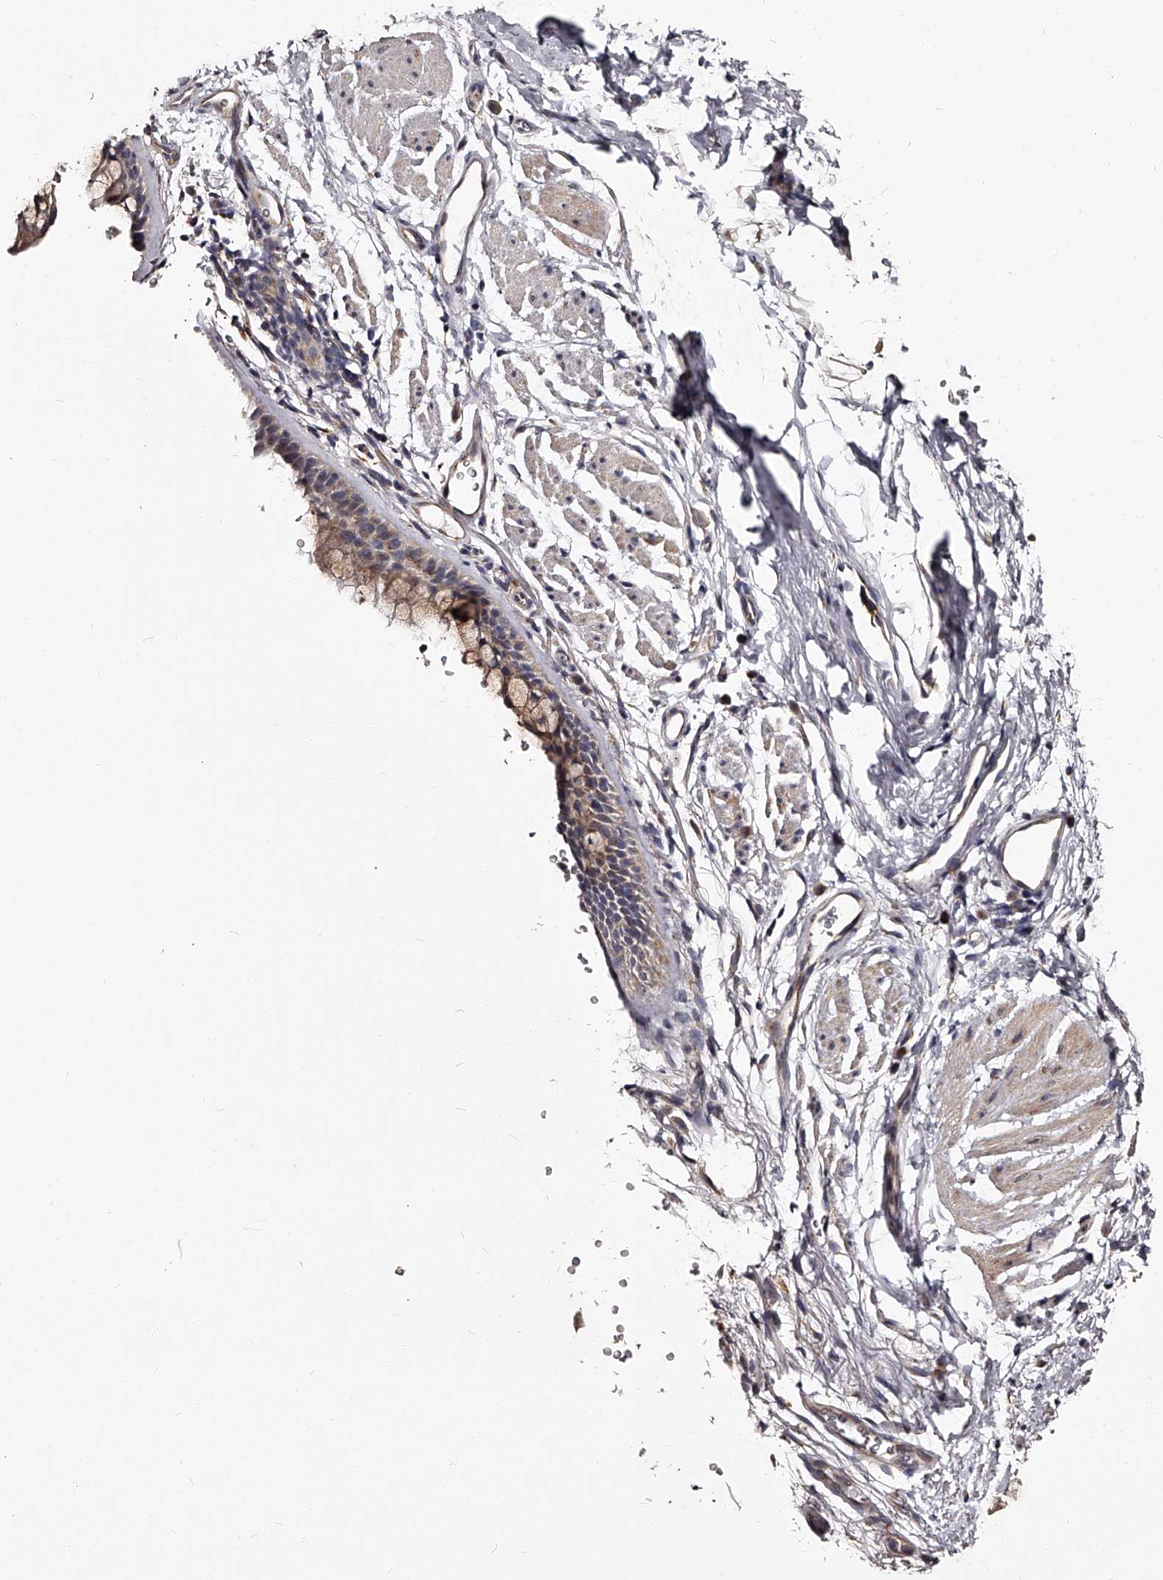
{"staining": {"intensity": "weak", "quantity": ">75%", "location": "cytoplasmic/membranous"}, "tissue": "bronchus", "cell_type": "Respiratory epithelial cells", "image_type": "normal", "snomed": [{"axis": "morphology", "description": "Normal tissue, NOS"}, {"axis": "topography", "description": "Cartilage tissue"}, {"axis": "topography", "description": "Bronchus"}], "caption": "Bronchus stained with a brown dye displays weak cytoplasmic/membranous positive staining in approximately >75% of respiratory epithelial cells.", "gene": "RSC1A1", "patient": {"sex": "female", "age": 53}}